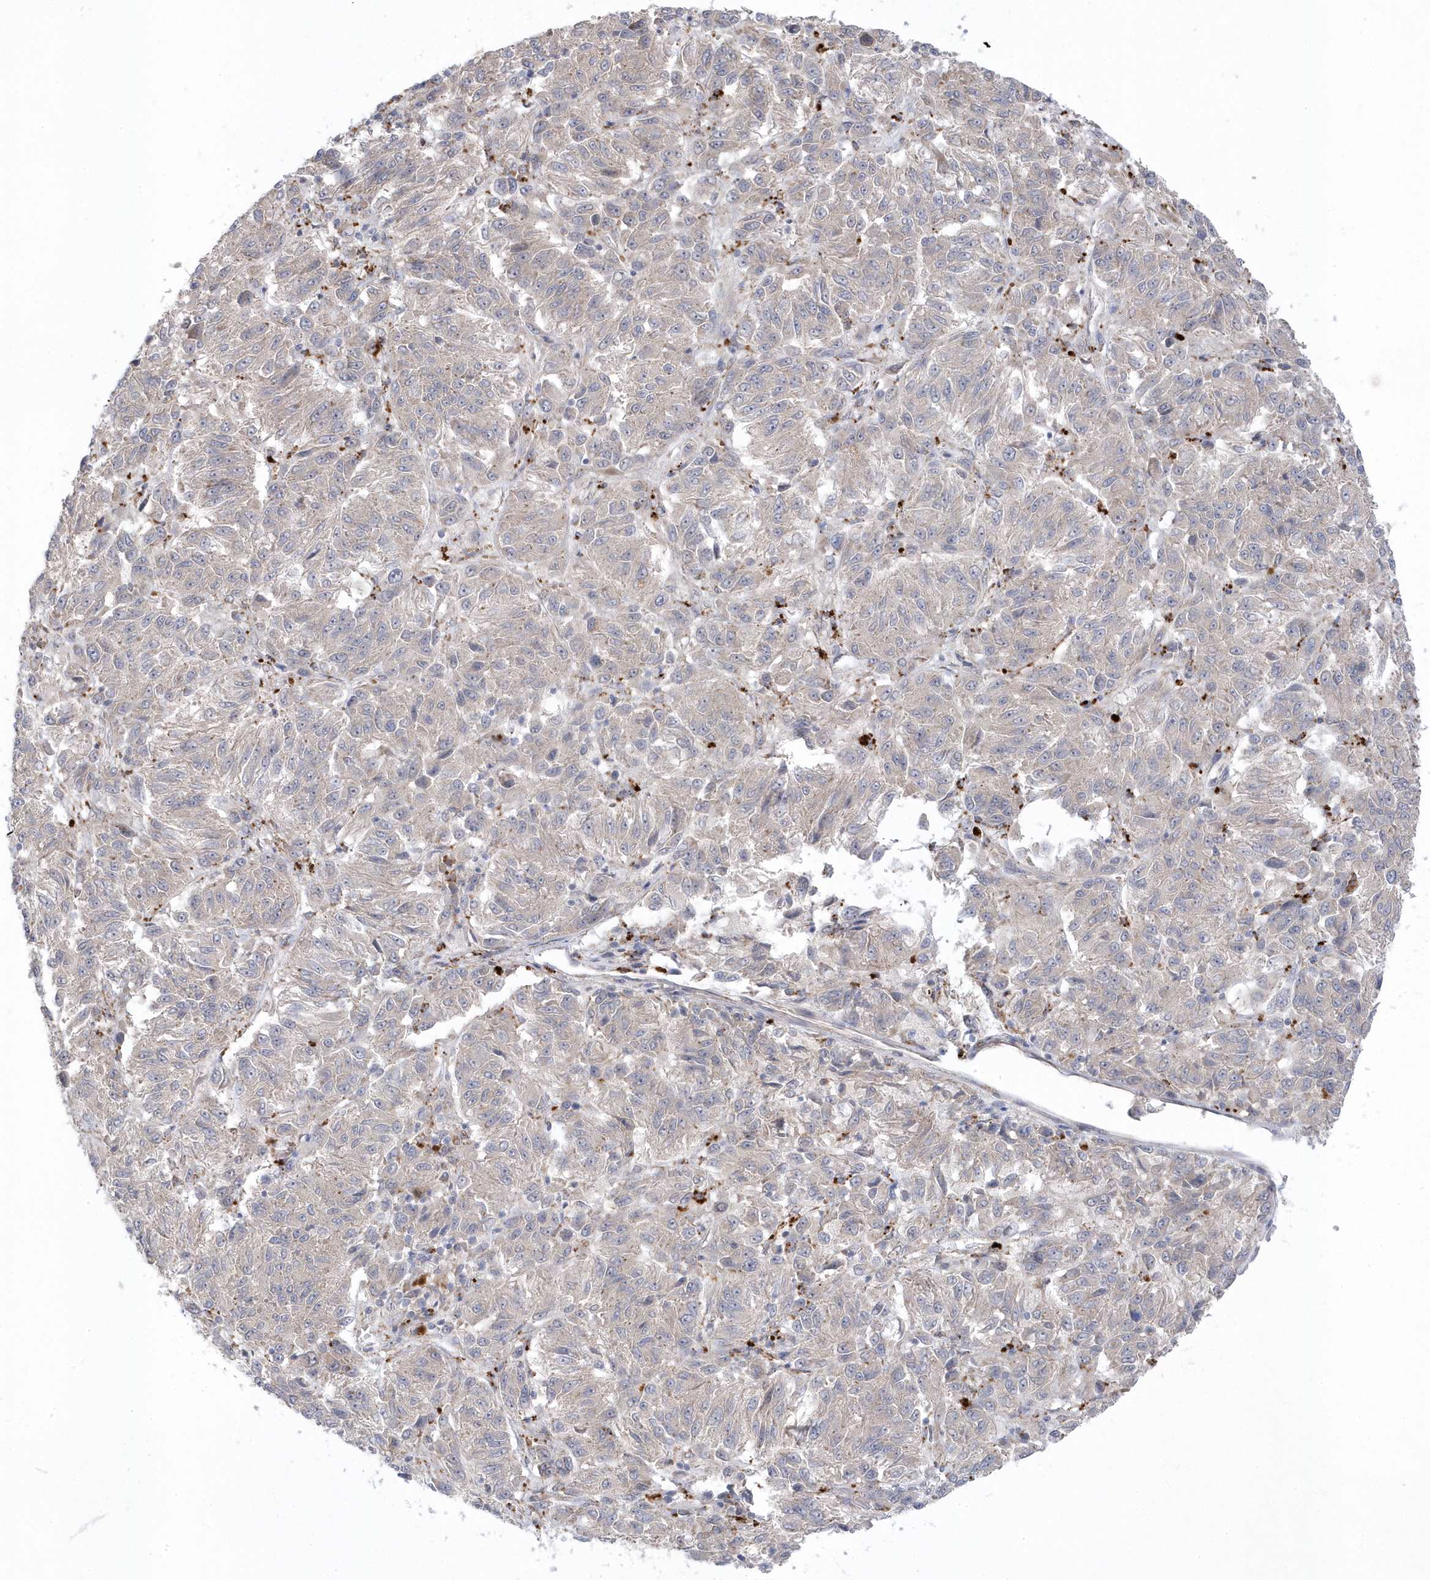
{"staining": {"intensity": "negative", "quantity": "none", "location": "none"}, "tissue": "melanoma", "cell_type": "Tumor cells", "image_type": "cancer", "snomed": [{"axis": "morphology", "description": "Malignant melanoma, Metastatic site"}, {"axis": "topography", "description": "Lung"}], "caption": "Melanoma was stained to show a protein in brown. There is no significant positivity in tumor cells. (Brightfield microscopy of DAB (3,3'-diaminobenzidine) immunohistochemistry (IHC) at high magnification).", "gene": "ANAPC1", "patient": {"sex": "male", "age": 64}}